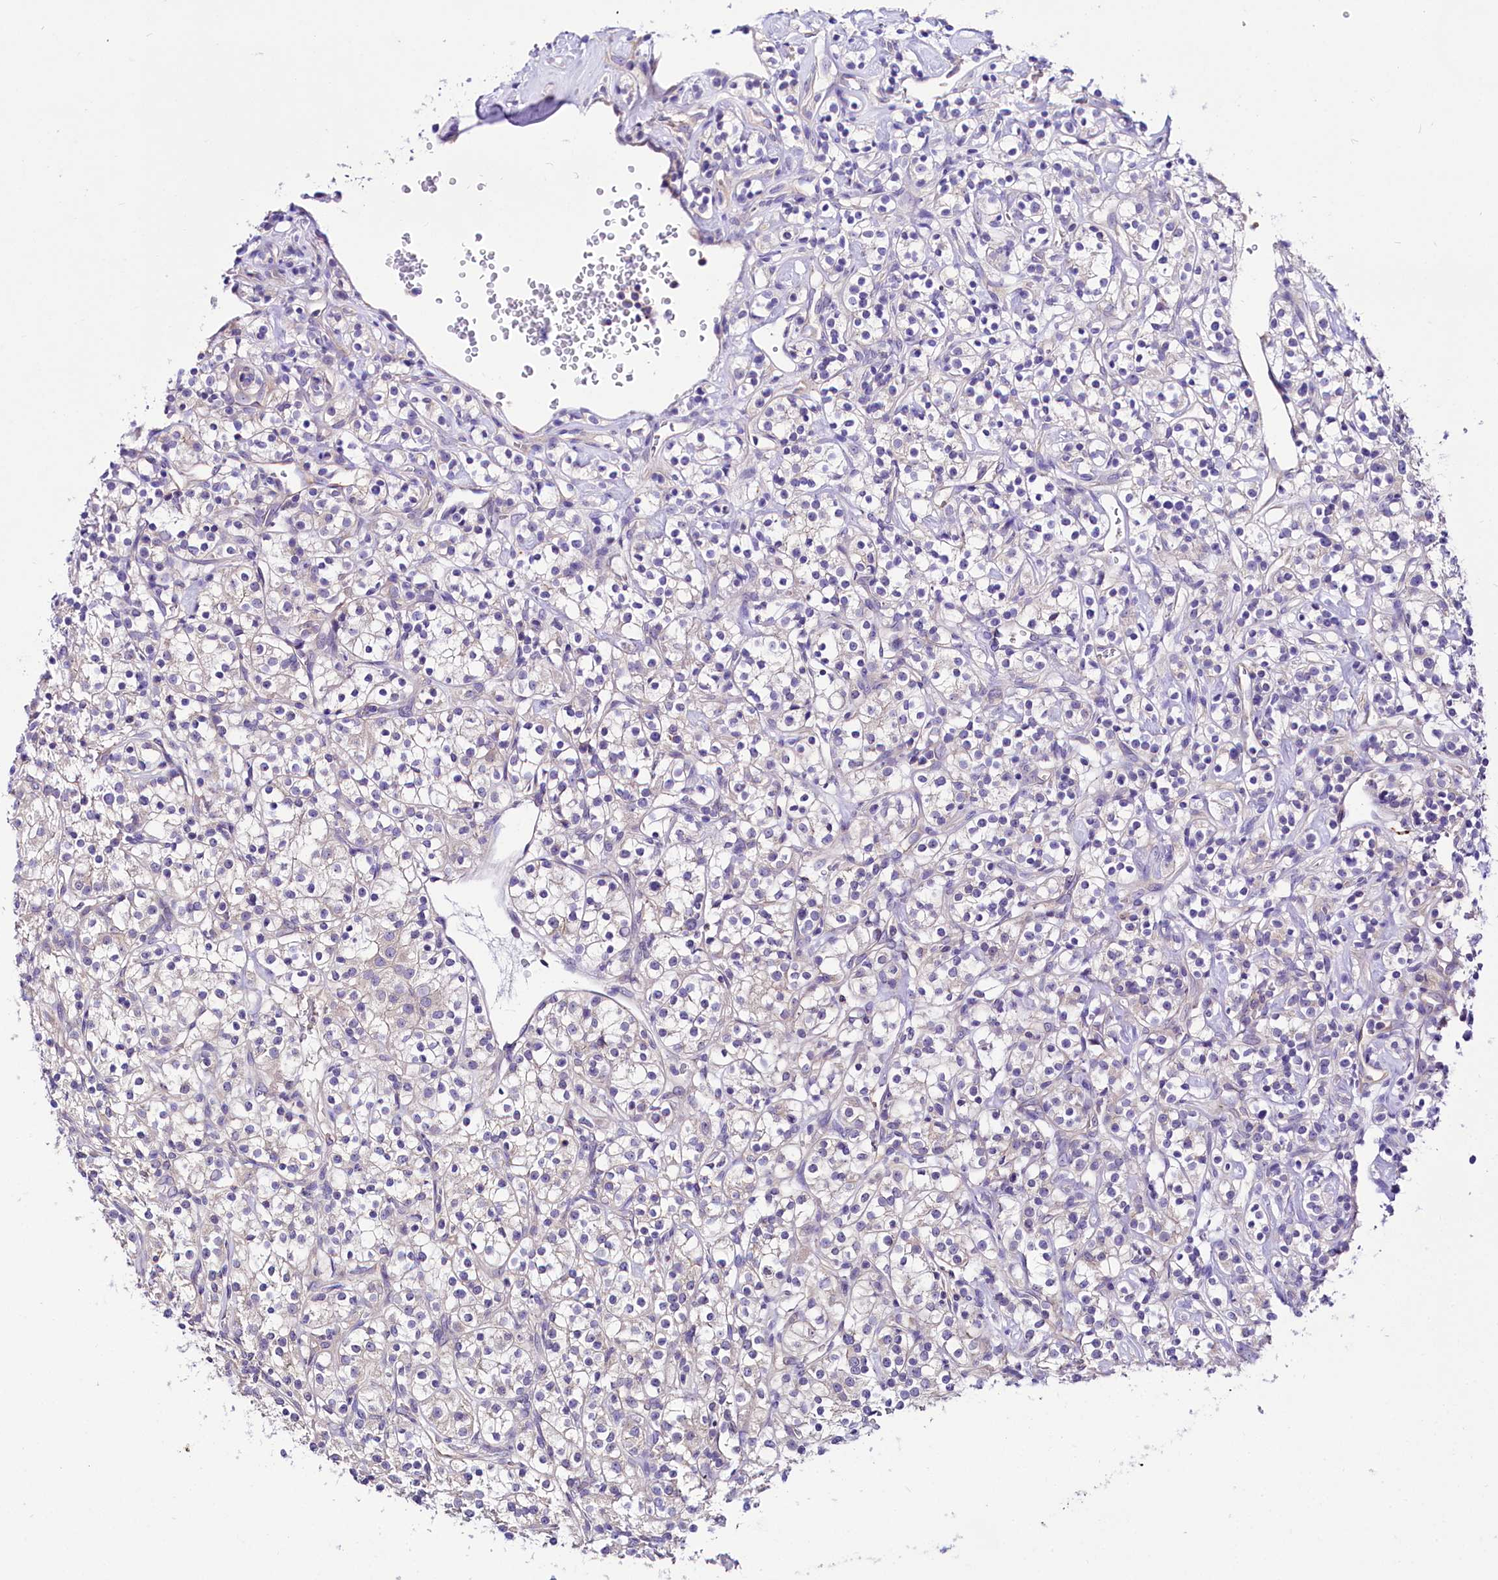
{"staining": {"intensity": "negative", "quantity": "none", "location": "none"}, "tissue": "renal cancer", "cell_type": "Tumor cells", "image_type": "cancer", "snomed": [{"axis": "morphology", "description": "Adenocarcinoma, NOS"}, {"axis": "topography", "description": "Kidney"}], "caption": "Histopathology image shows no significant protein expression in tumor cells of renal cancer. Brightfield microscopy of immunohistochemistry stained with DAB (brown) and hematoxylin (blue), captured at high magnification.", "gene": "ABHD5", "patient": {"sex": "male", "age": 77}}